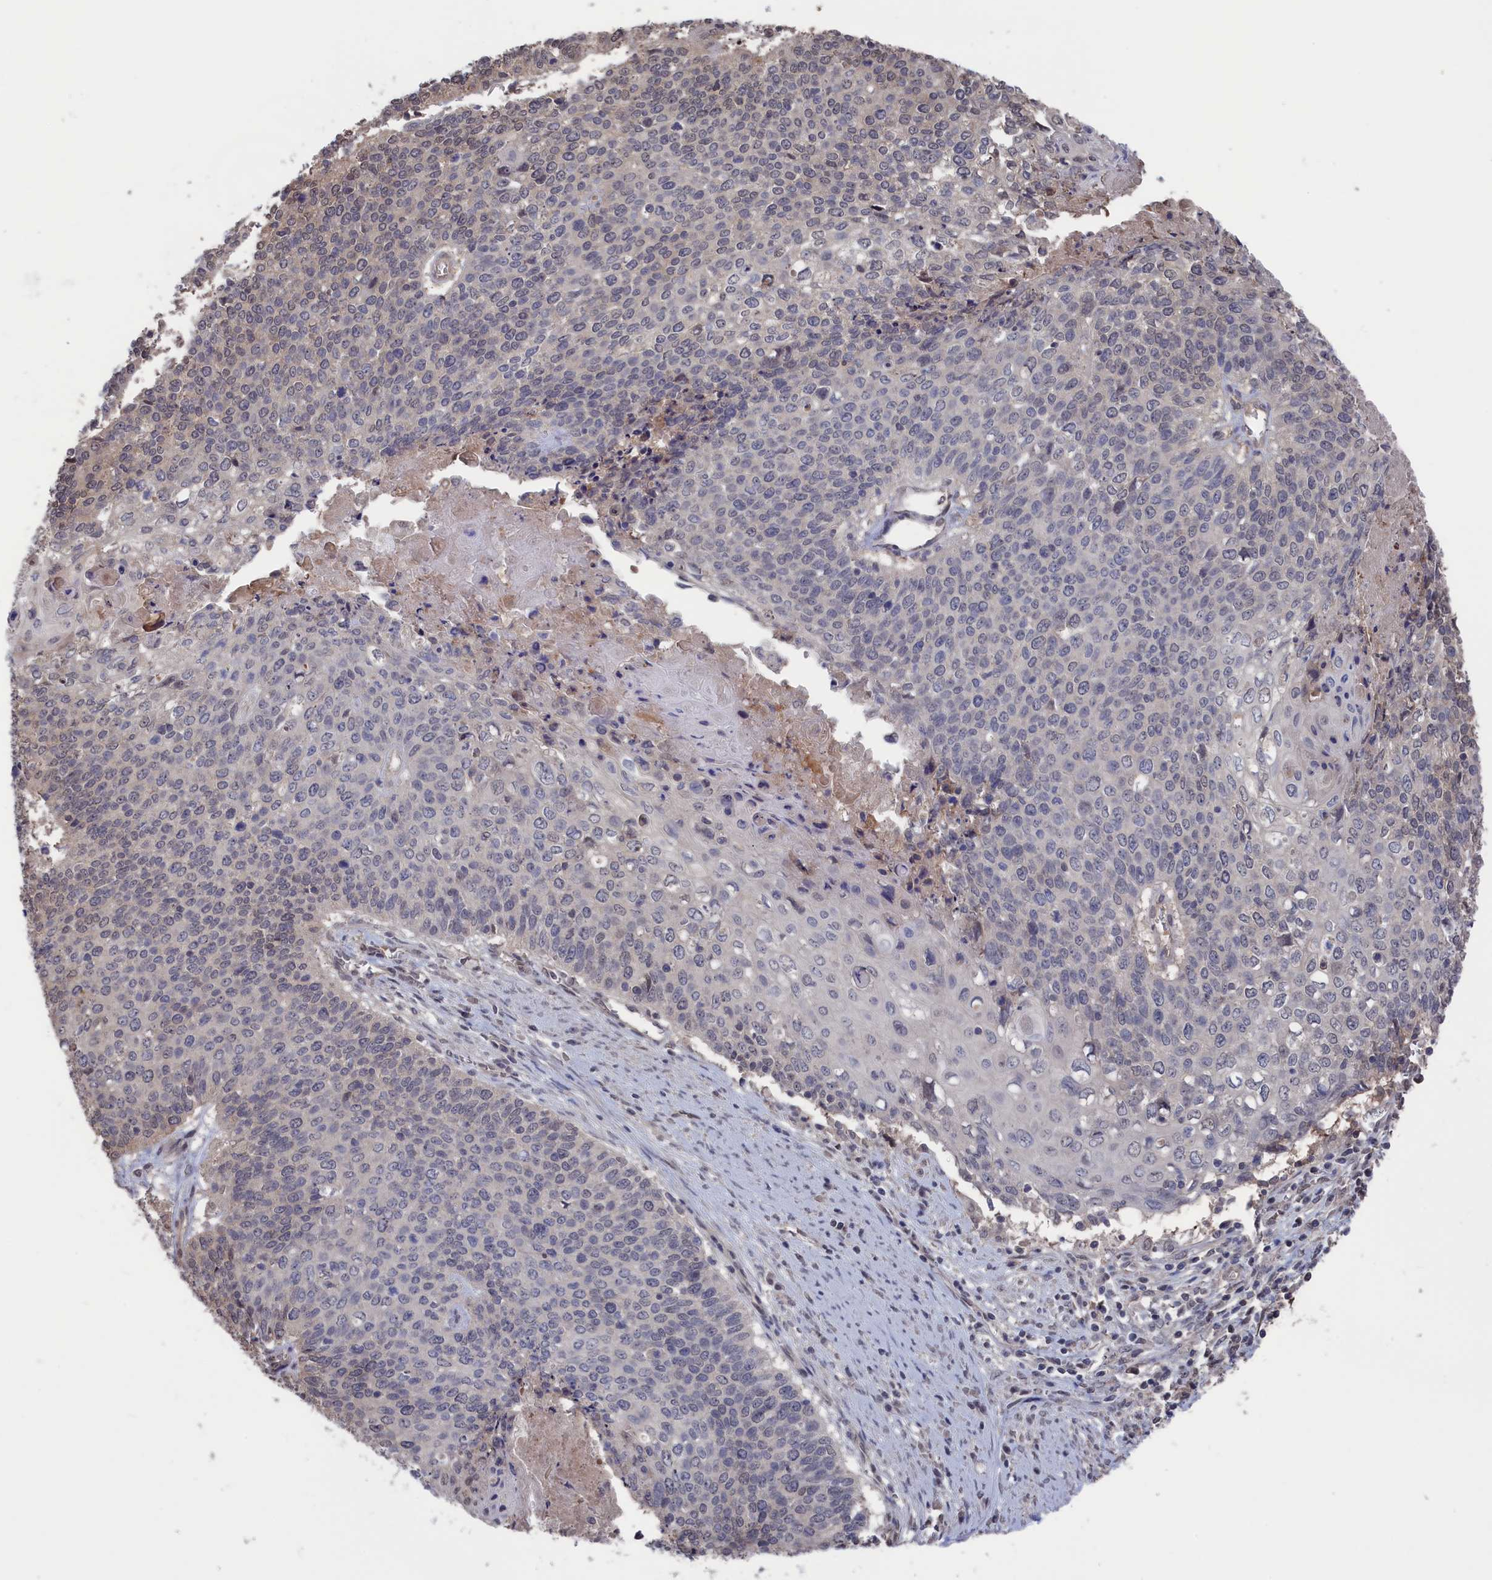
{"staining": {"intensity": "negative", "quantity": "none", "location": "none"}, "tissue": "cervical cancer", "cell_type": "Tumor cells", "image_type": "cancer", "snomed": [{"axis": "morphology", "description": "Squamous cell carcinoma, NOS"}, {"axis": "topography", "description": "Cervix"}], "caption": "IHC of human cervical squamous cell carcinoma displays no staining in tumor cells.", "gene": "NUTF2", "patient": {"sex": "female", "age": 39}}